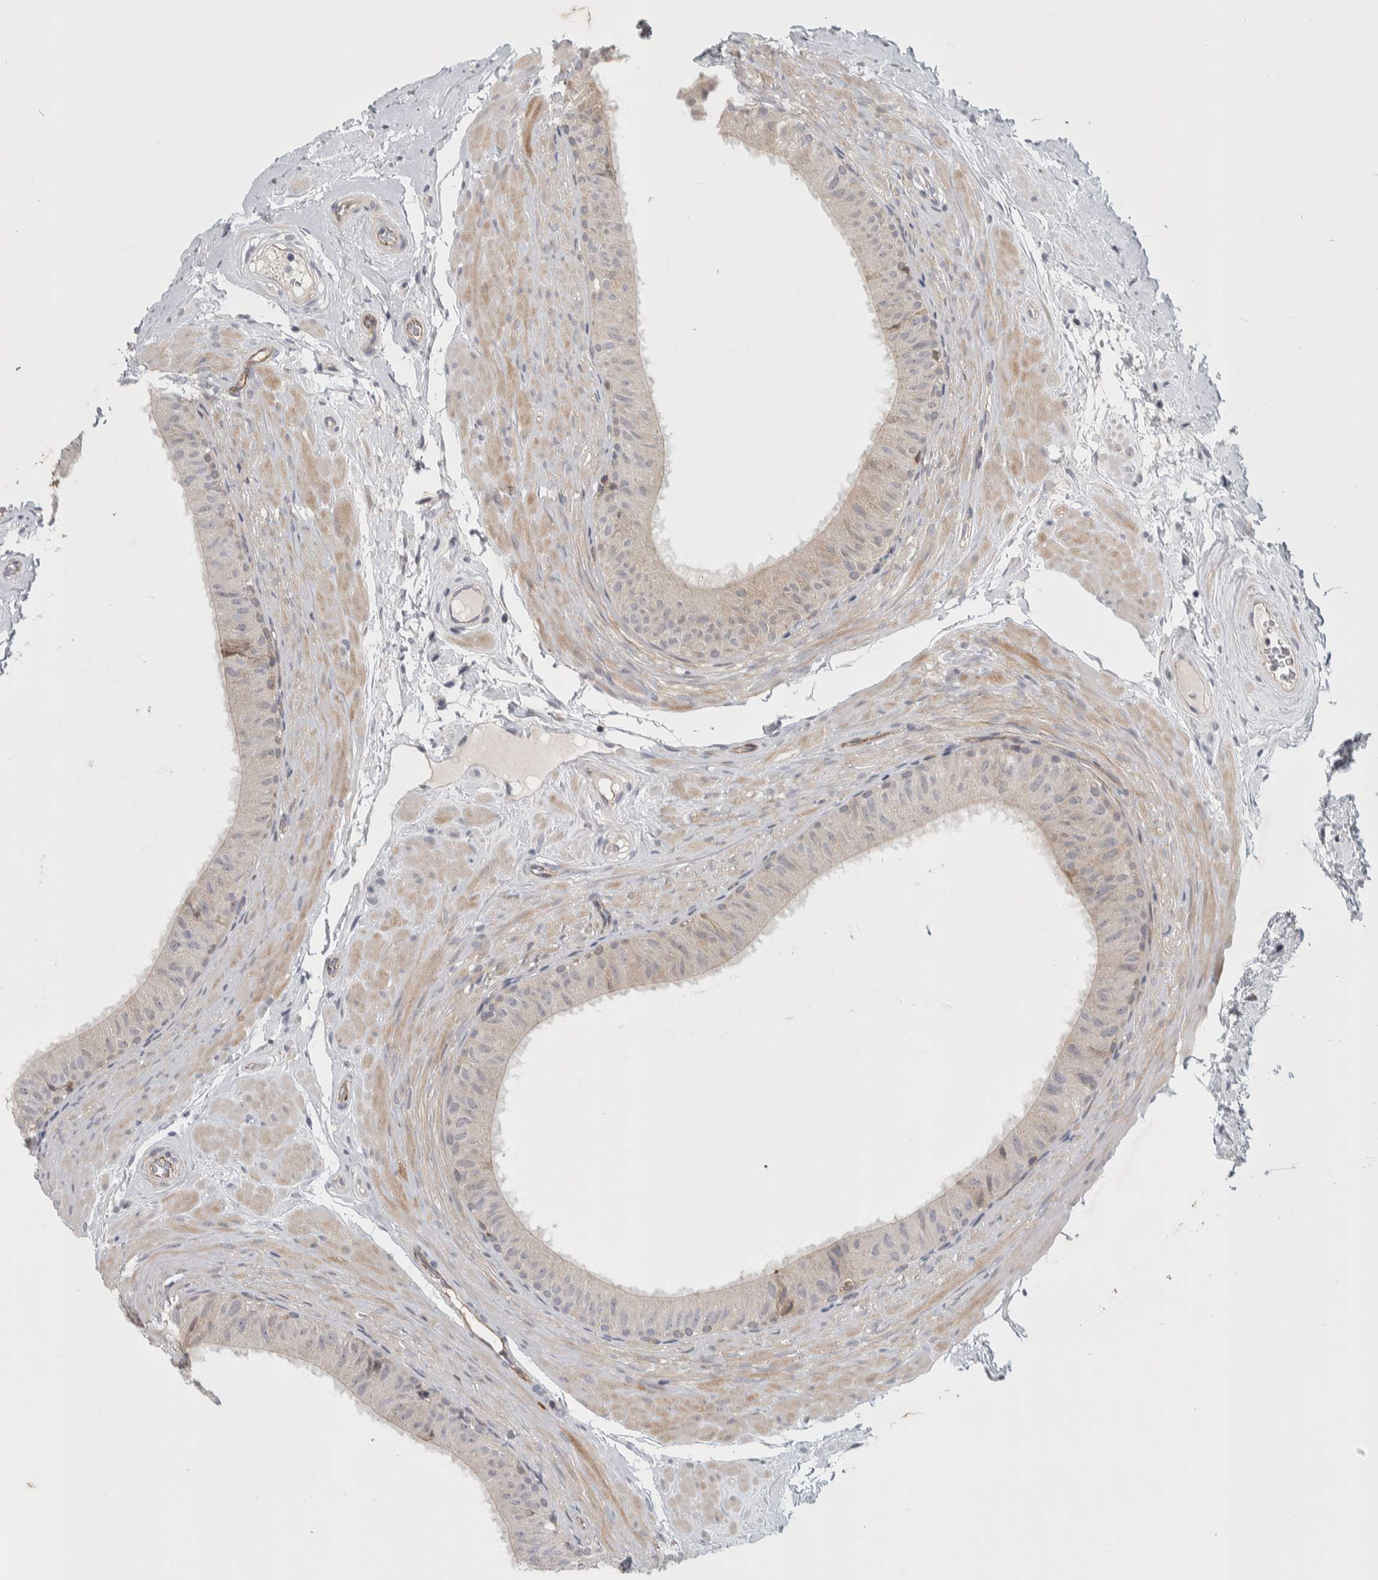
{"staining": {"intensity": "weak", "quantity": "<25%", "location": "cytoplasmic/membranous"}, "tissue": "epididymis", "cell_type": "Glandular cells", "image_type": "normal", "snomed": [{"axis": "morphology", "description": "Normal tissue, NOS"}, {"axis": "topography", "description": "Epididymis"}], "caption": "There is no significant expression in glandular cells of epididymis. (DAB (3,3'-diaminobenzidine) immunohistochemistry (IHC) with hematoxylin counter stain).", "gene": "ZNF862", "patient": {"sex": "male", "age": 34}}